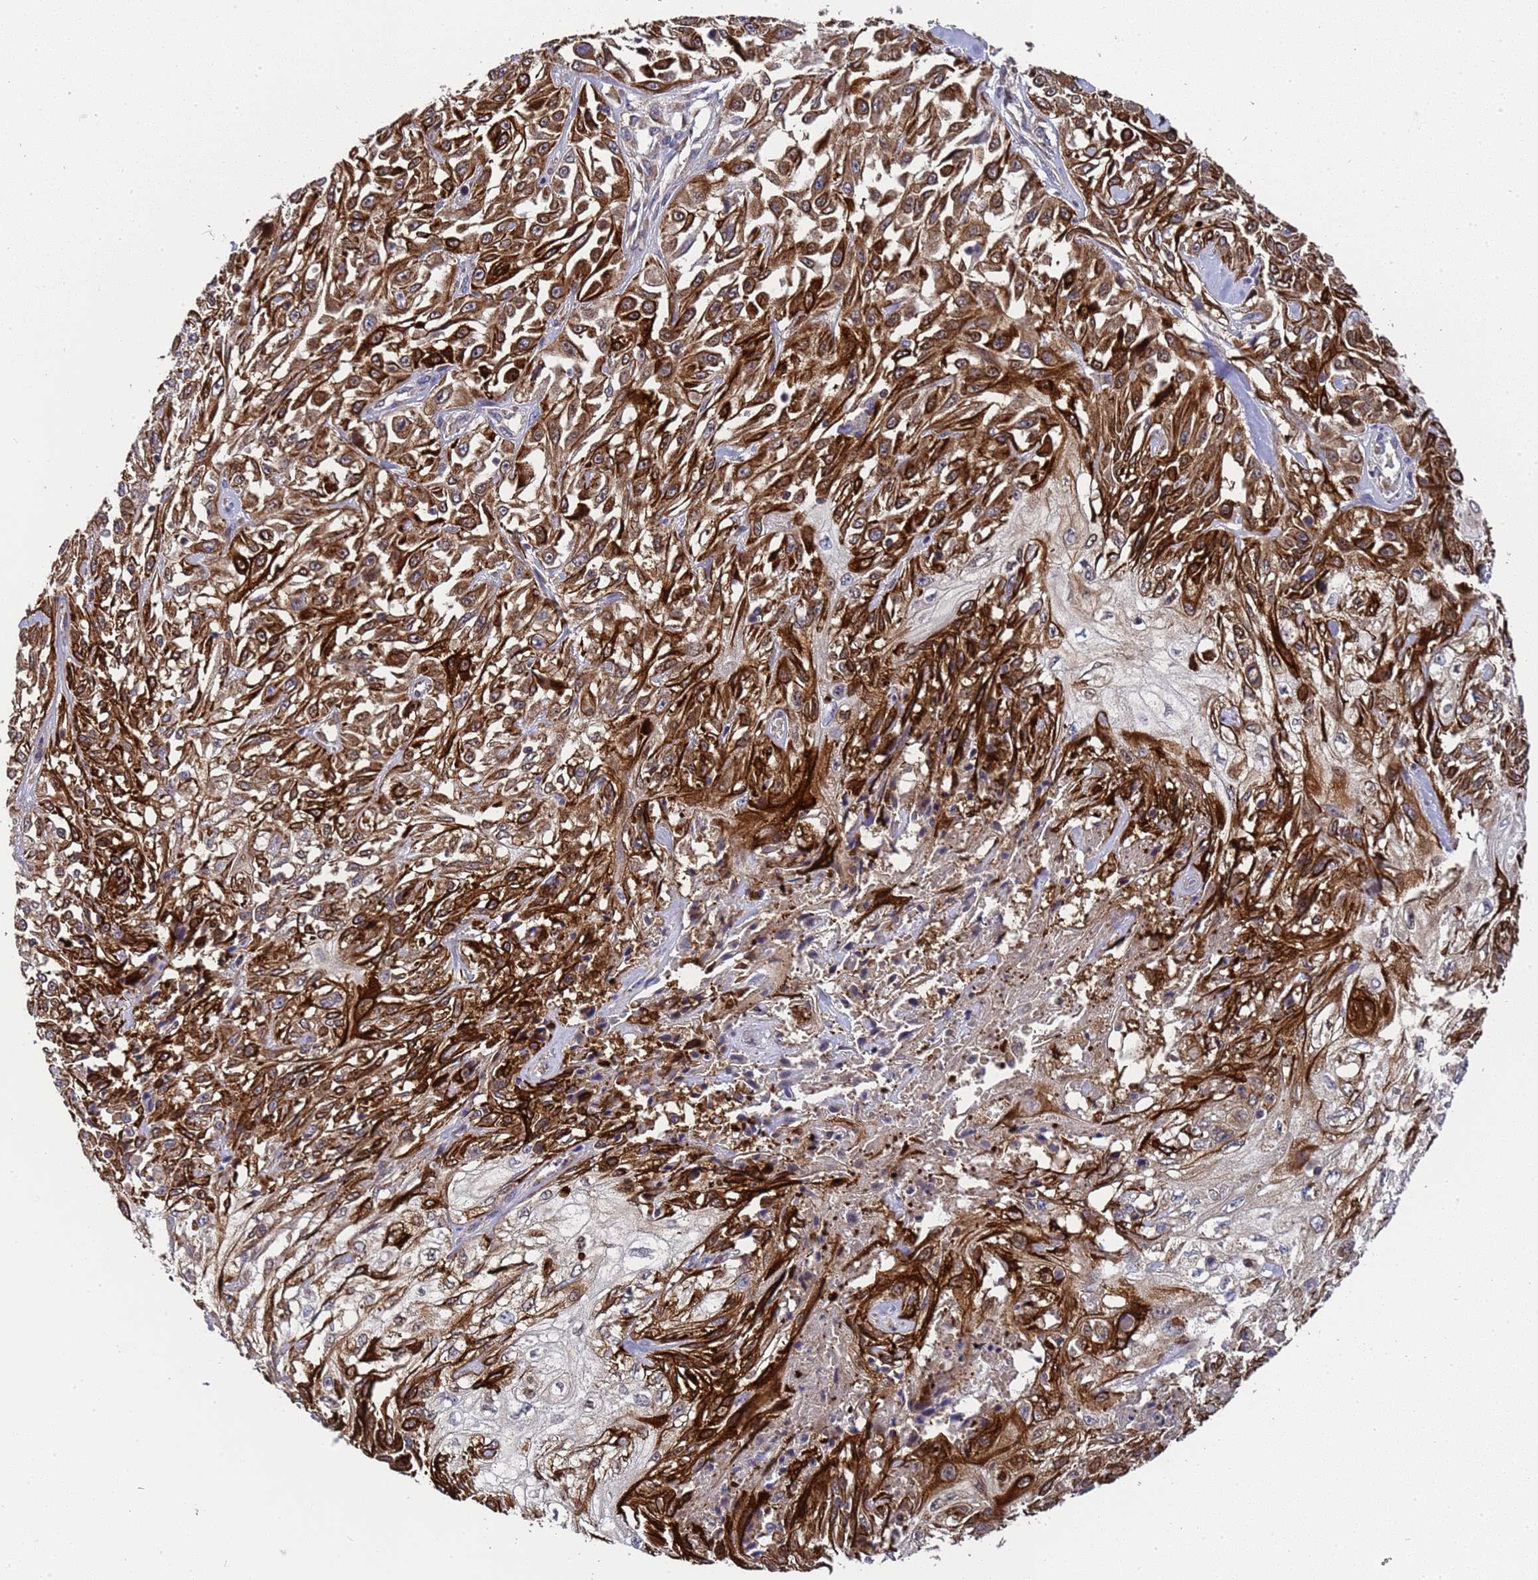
{"staining": {"intensity": "strong", "quantity": ">75%", "location": "cytoplasmic/membranous"}, "tissue": "skin cancer", "cell_type": "Tumor cells", "image_type": "cancer", "snomed": [{"axis": "morphology", "description": "Squamous cell carcinoma, NOS"}, {"axis": "morphology", "description": "Squamous cell carcinoma, metastatic, NOS"}, {"axis": "topography", "description": "Skin"}, {"axis": "topography", "description": "Lymph node"}], "caption": "Human skin cancer stained with a brown dye demonstrates strong cytoplasmic/membranous positive expression in about >75% of tumor cells.", "gene": "MOCS1", "patient": {"sex": "male", "age": 75}}